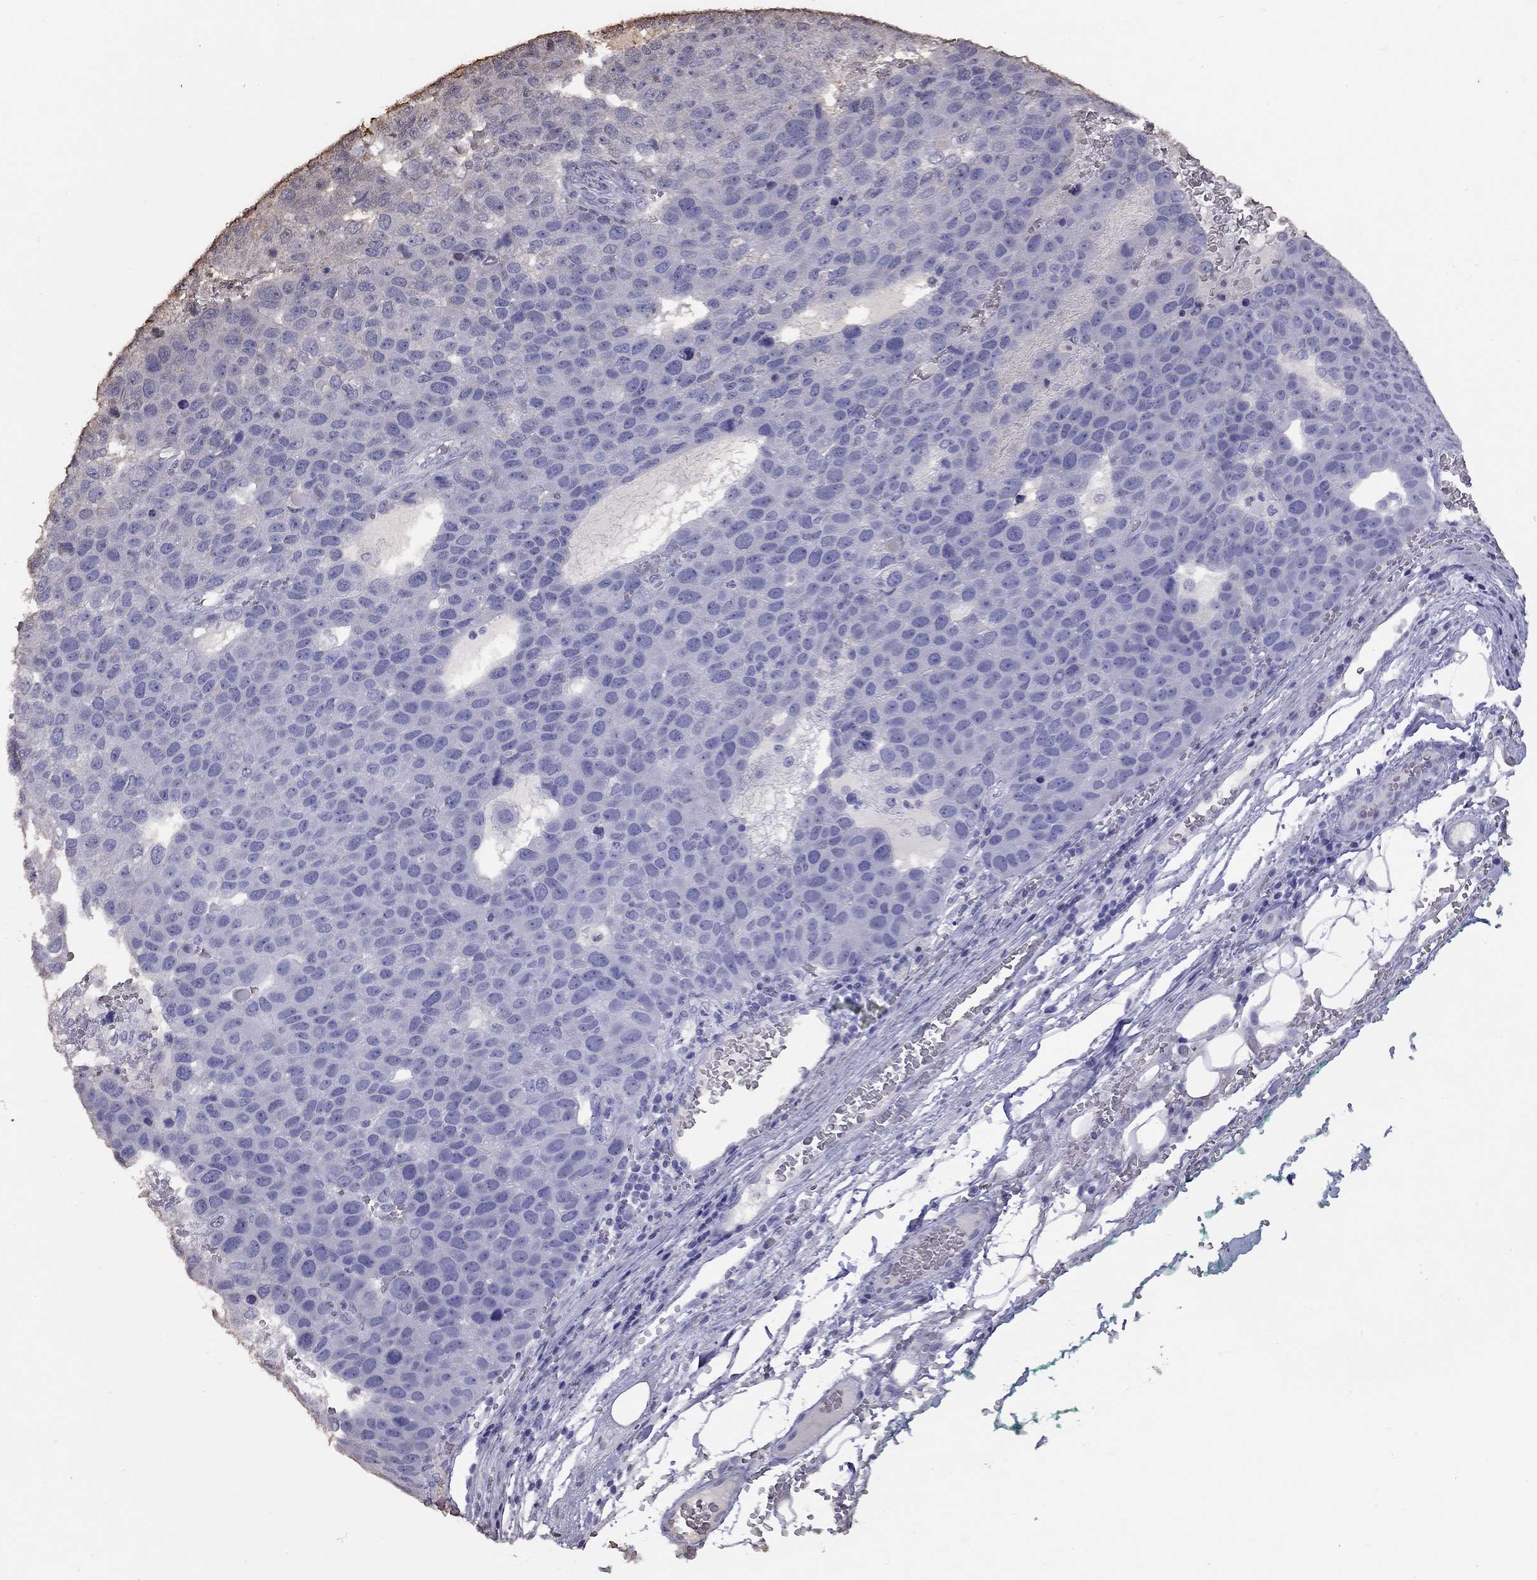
{"staining": {"intensity": "negative", "quantity": "none", "location": "none"}, "tissue": "pancreatic cancer", "cell_type": "Tumor cells", "image_type": "cancer", "snomed": [{"axis": "morphology", "description": "Adenocarcinoma, NOS"}, {"axis": "topography", "description": "Pancreas"}], "caption": "Pancreatic cancer (adenocarcinoma) stained for a protein using immunohistochemistry (IHC) exhibits no expression tumor cells.", "gene": "SUN3", "patient": {"sex": "female", "age": 61}}